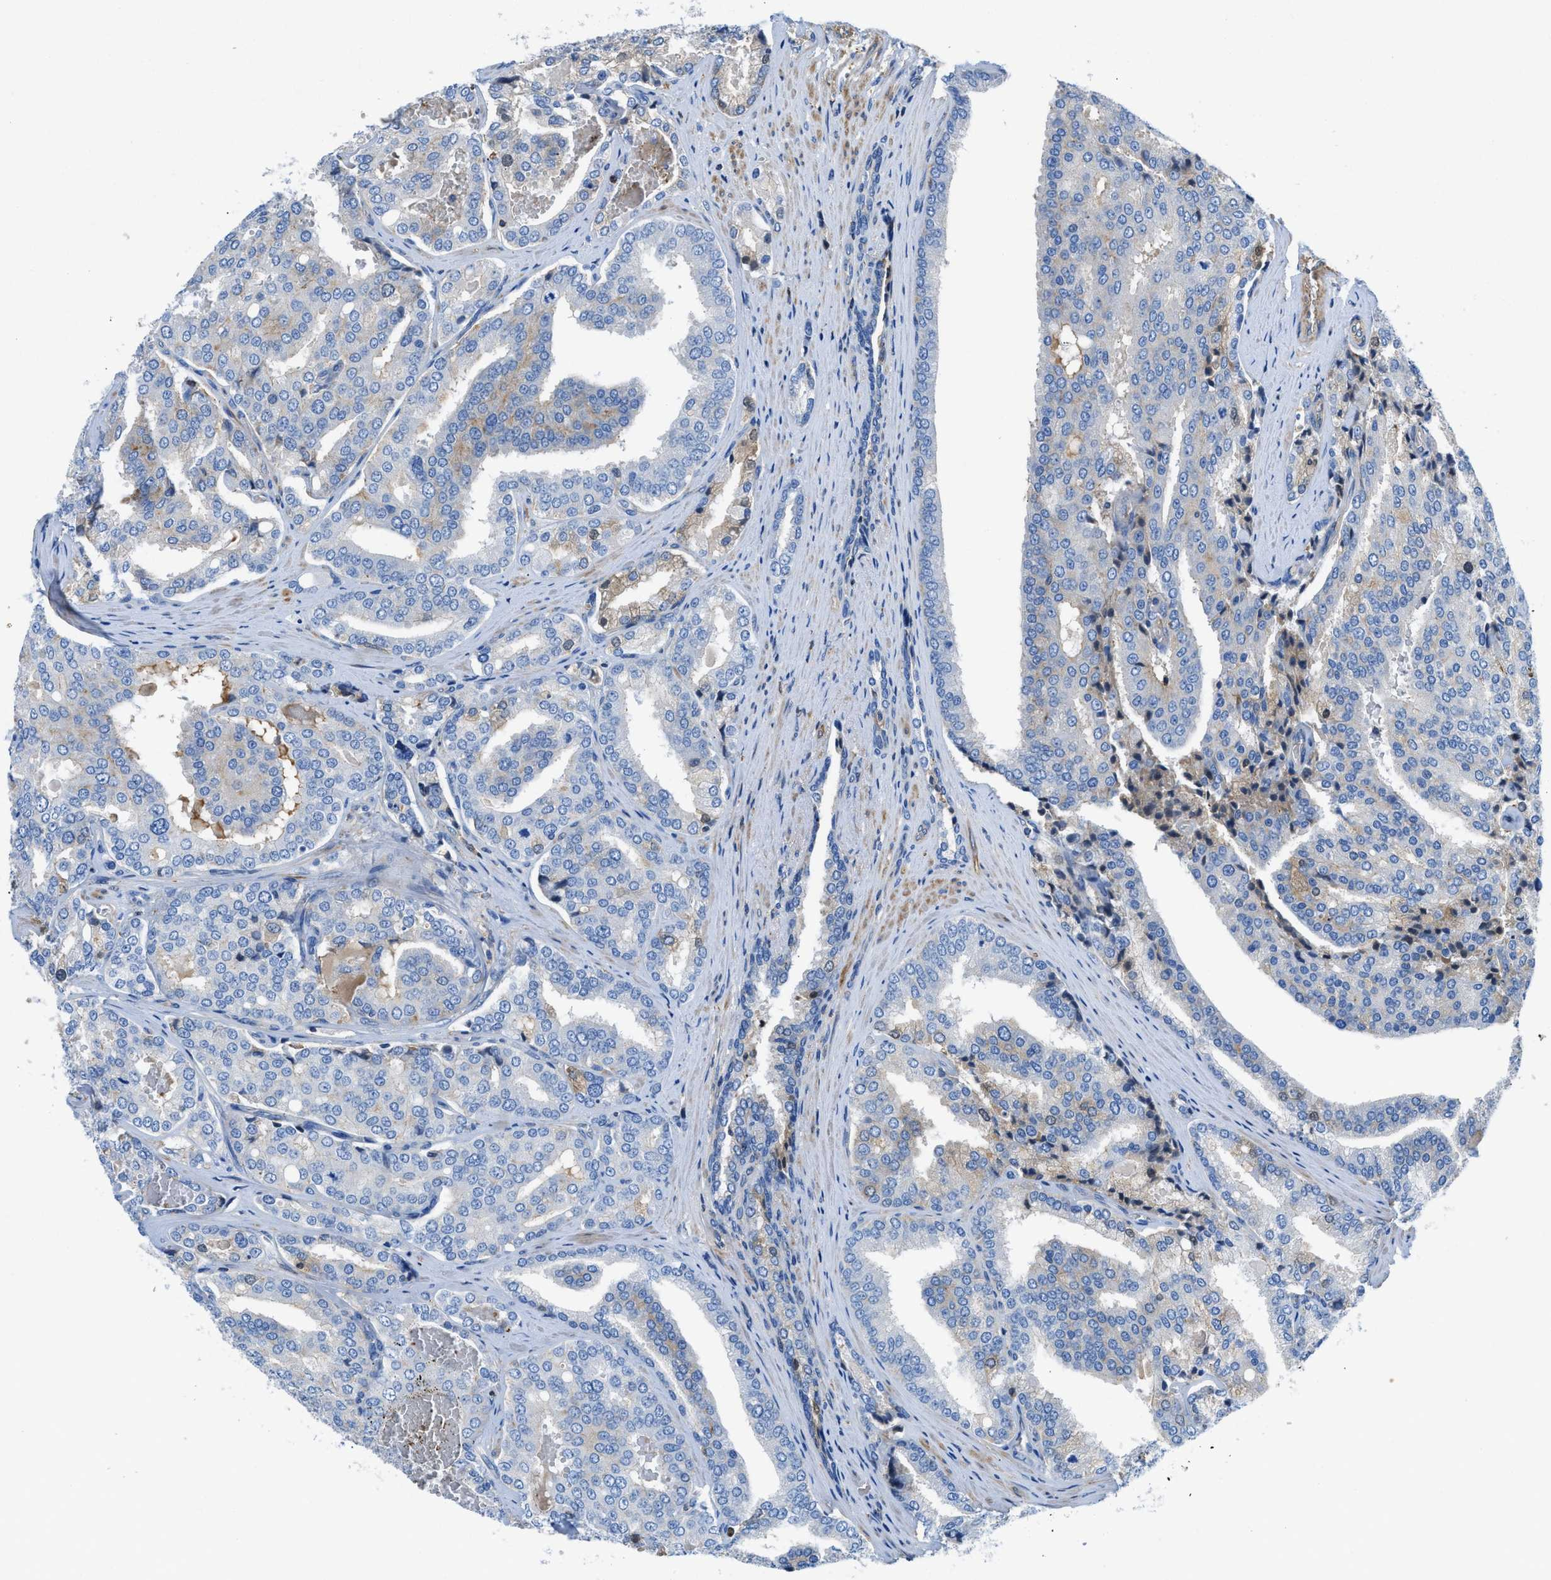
{"staining": {"intensity": "weak", "quantity": "<25%", "location": "cytoplasmic/membranous"}, "tissue": "prostate cancer", "cell_type": "Tumor cells", "image_type": "cancer", "snomed": [{"axis": "morphology", "description": "Adenocarcinoma, High grade"}, {"axis": "topography", "description": "Prostate"}], "caption": "IHC image of neoplastic tissue: human prostate cancer (high-grade adenocarcinoma) stained with DAB (3,3'-diaminobenzidine) shows no significant protein positivity in tumor cells.", "gene": "ATP6V0D1", "patient": {"sex": "male", "age": 50}}